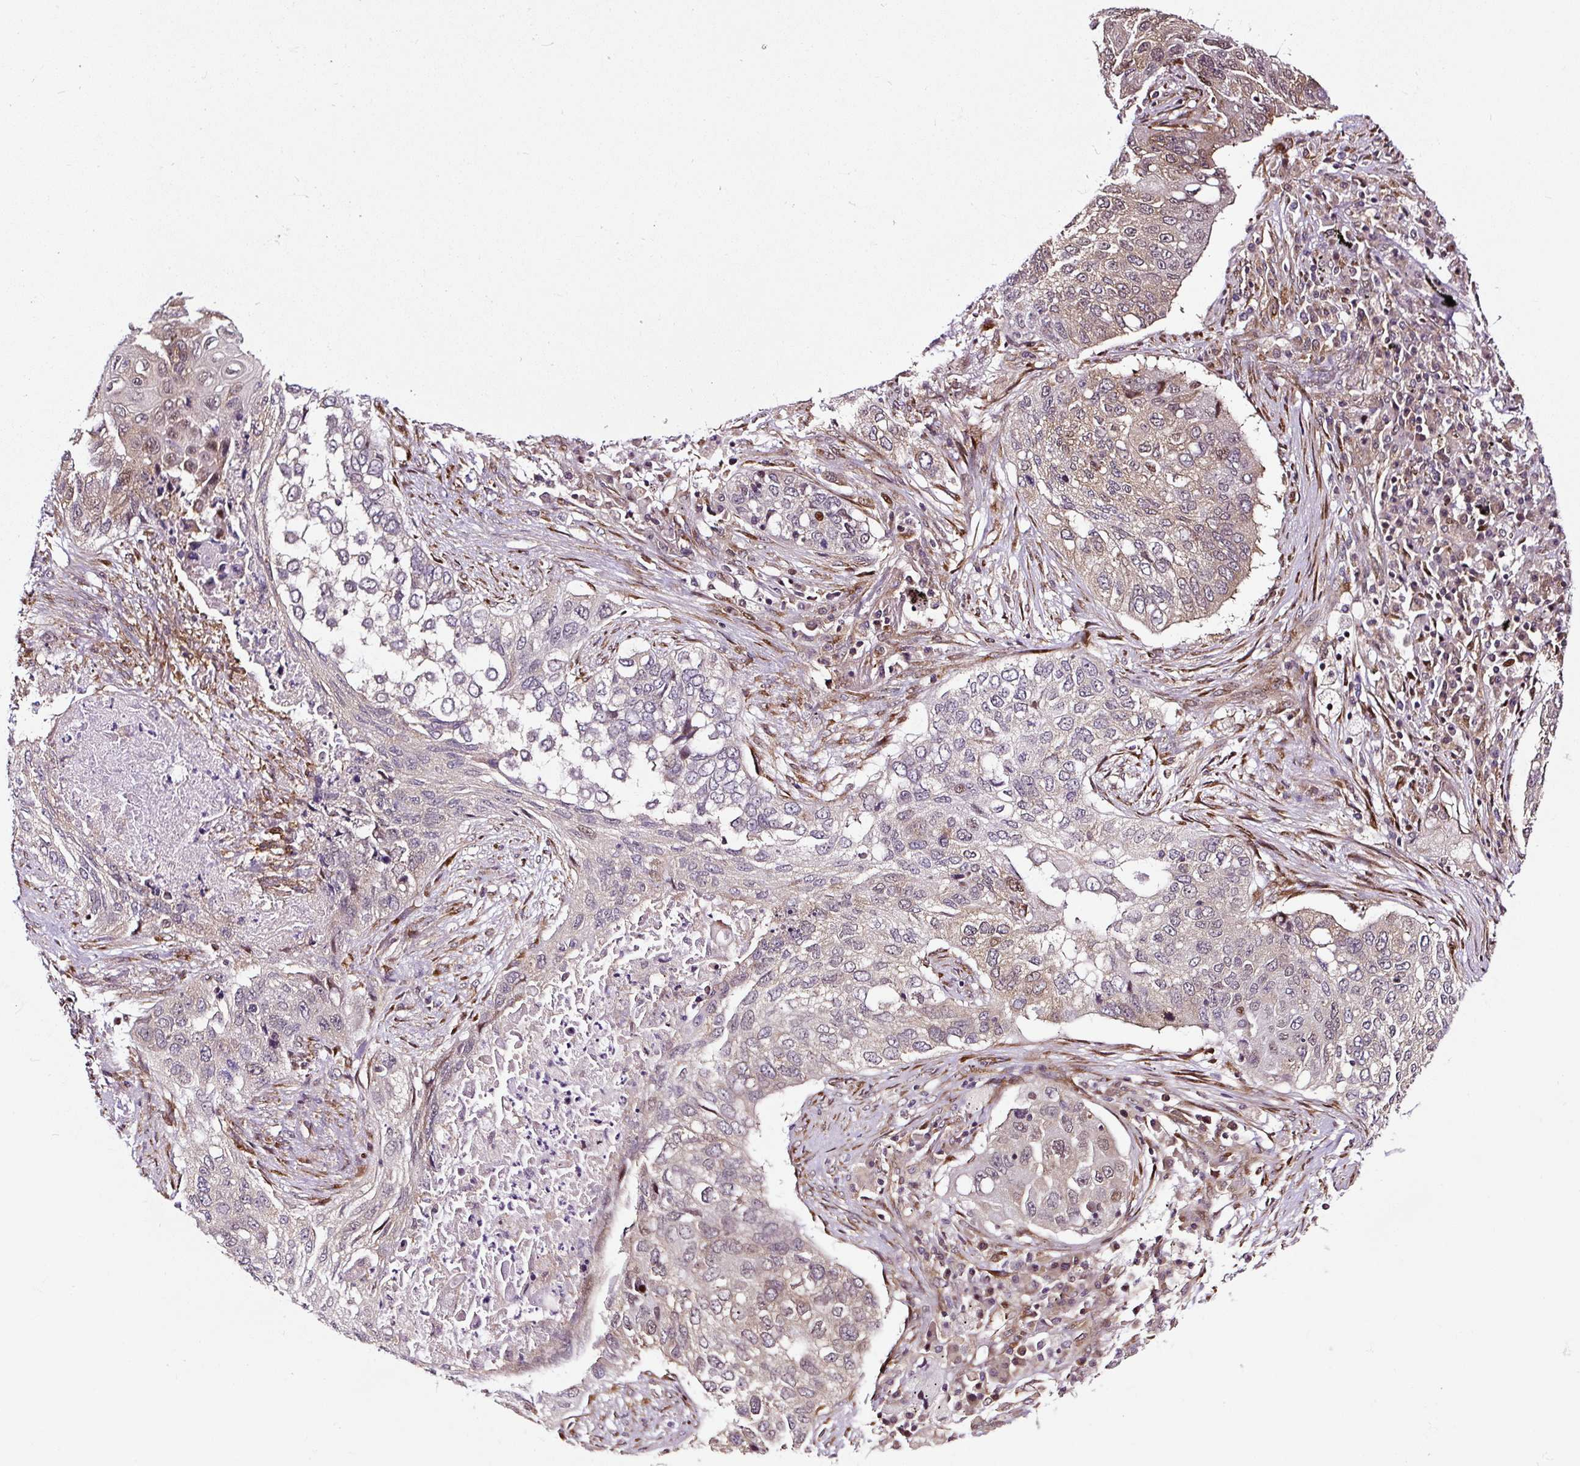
{"staining": {"intensity": "weak", "quantity": "25%-75%", "location": "cytoplasmic/membranous"}, "tissue": "lung cancer", "cell_type": "Tumor cells", "image_type": "cancer", "snomed": [{"axis": "morphology", "description": "Squamous cell carcinoma, NOS"}, {"axis": "topography", "description": "Lung"}], "caption": "A brown stain shows weak cytoplasmic/membranous staining of a protein in lung cancer (squamous cell carcinoma) tumor cells.", "gene": "KDM4E", "patient": {"sex": "female", "age": 63}}